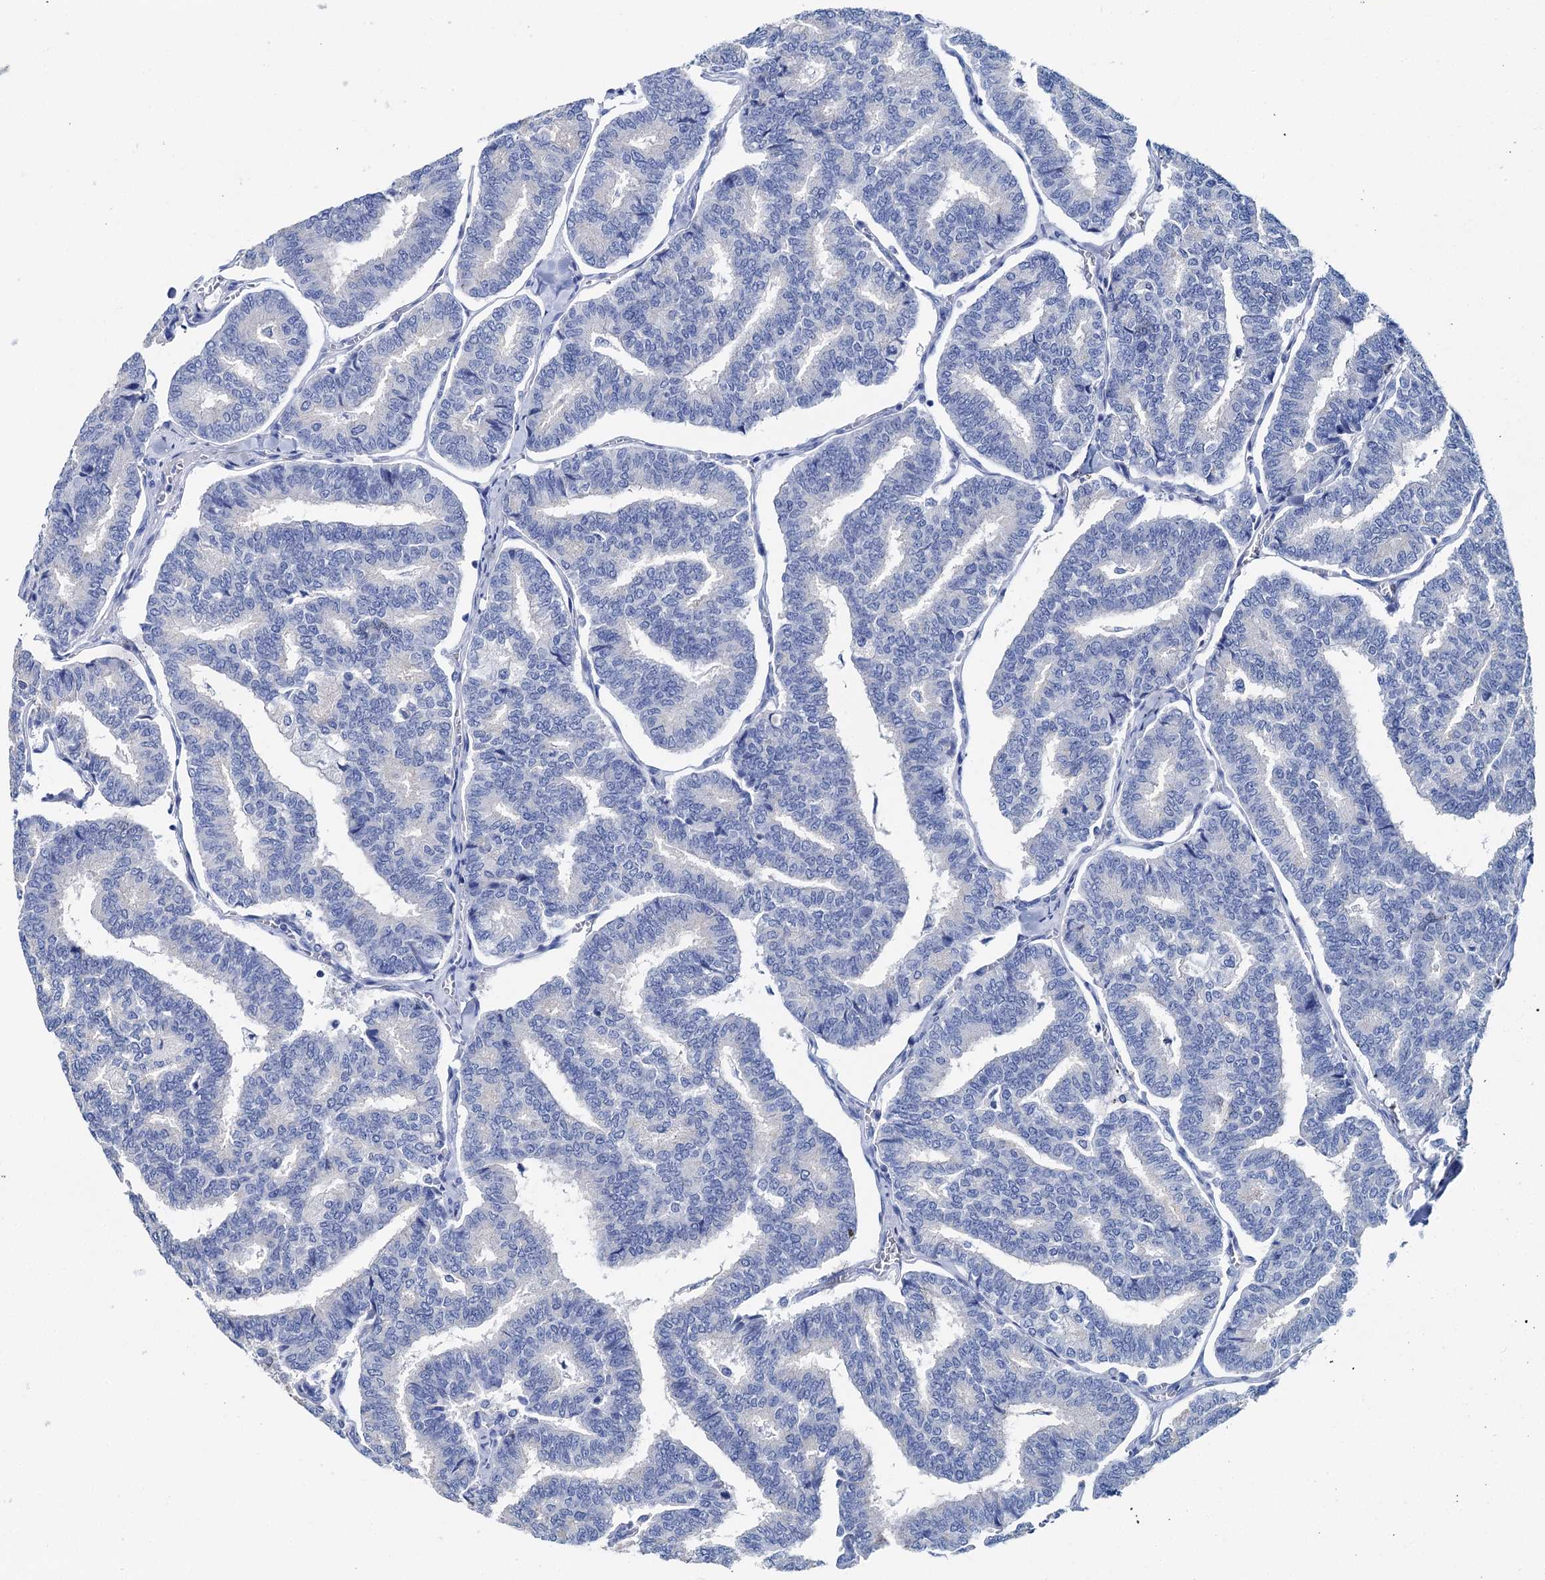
{"staining": {"intensity": "negative", "quantity": "none", "location": "none"}, "tissue": "thyroid cancer", "cell_type": "Tumor cells", "image_type": "cancer", "snomed": [{"axis": "morphology", "description": "Papillary adenocarcinoma, NOS"}, {"axis": "topography", "description": "Thyroid gland"}], "caption": "Protein analysis of thyroid cancer displays no significant staining in tumor cells.", "gene": "BRINP1", "patient": {"sex": "female", "age": 35}}